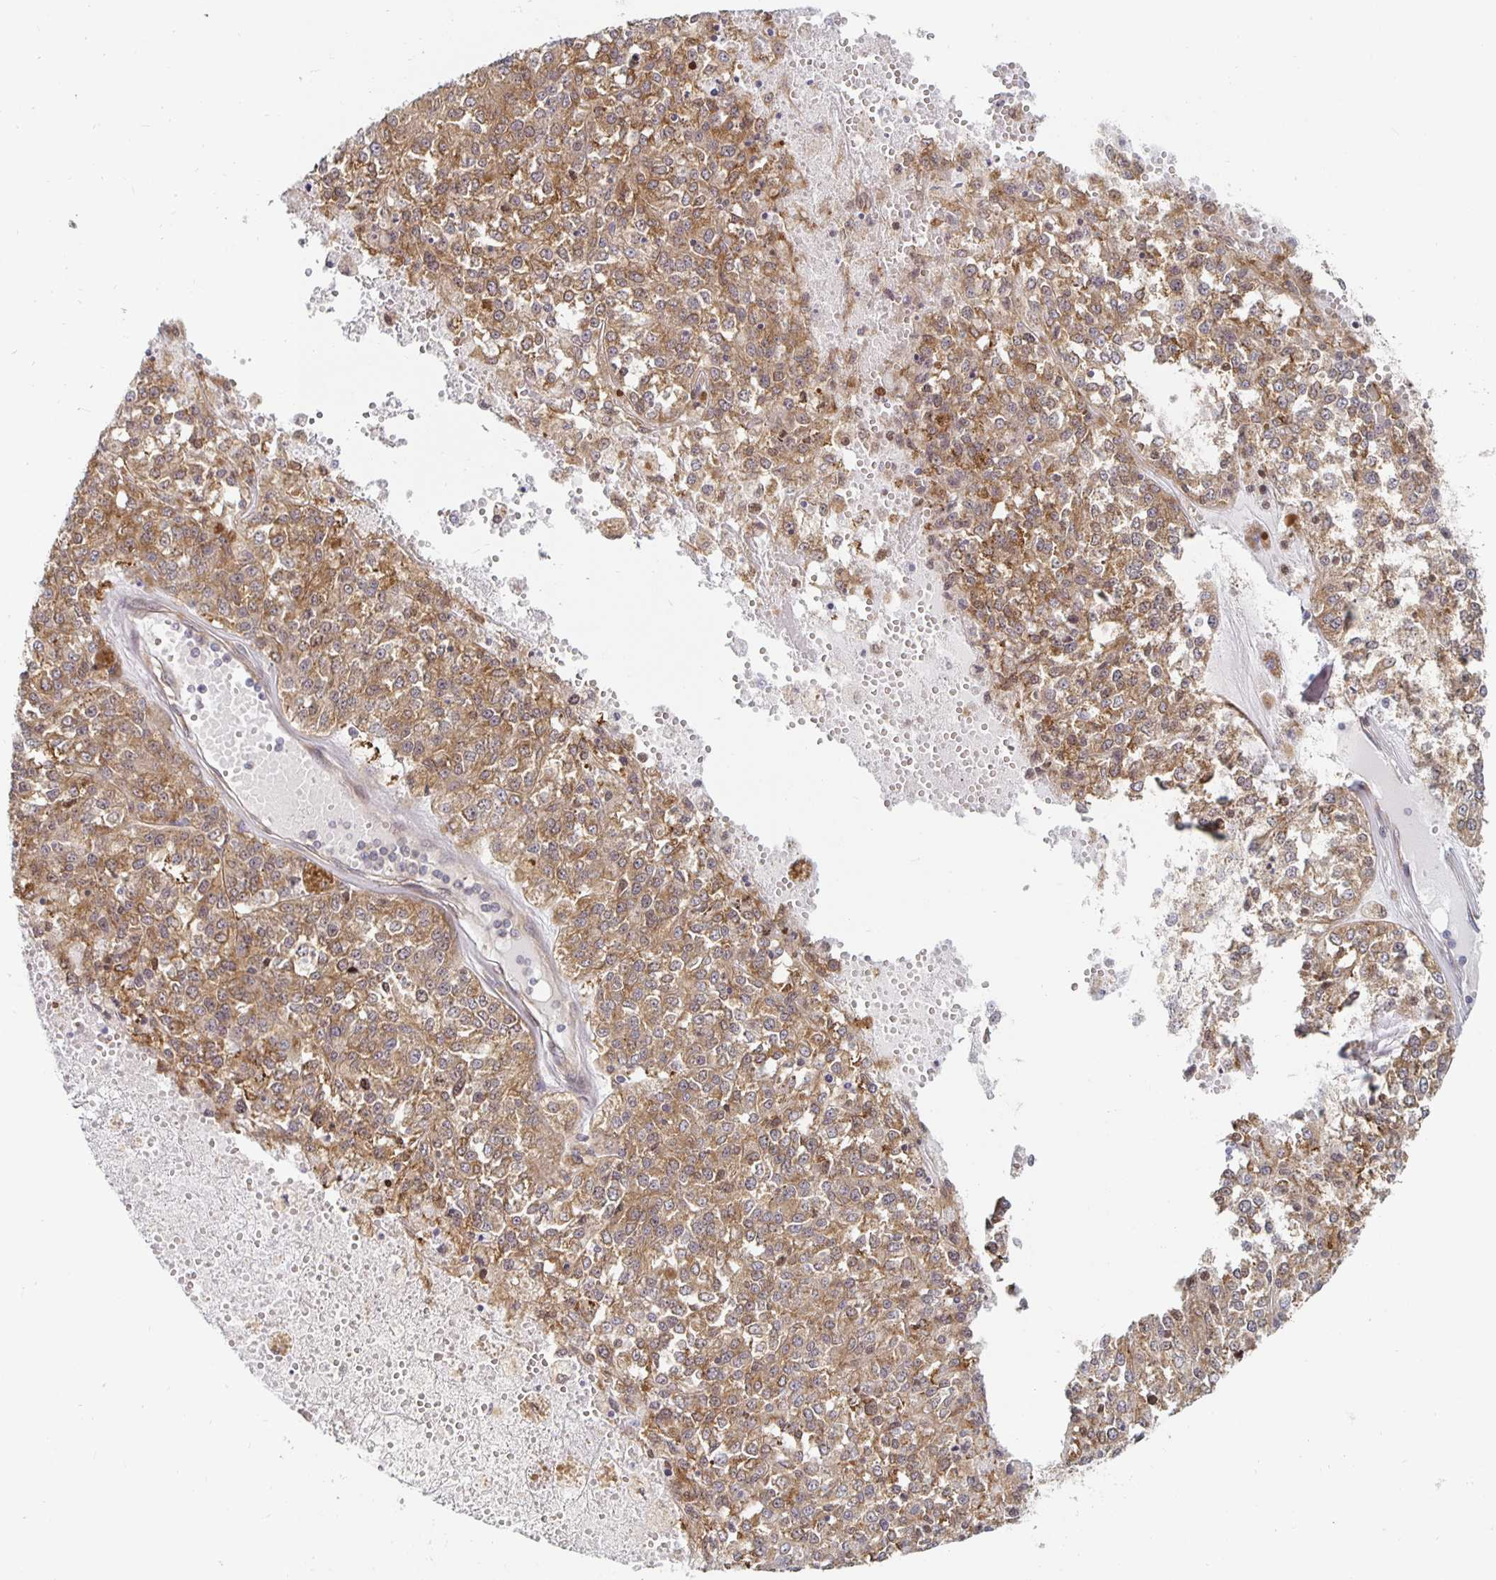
{"staining": {"intensity": "moderate", "quantity": ">75%", "location": "cytoplasmic/membranous"}, "tissue": "melanoma", "cell_type": "Tumor cells", "image_type": "cancer", "snomed": [{"axis": "morphology", "description": "Malignant melanoma, Metastatic site"}, {"axis": "topography", "description": "Lymph node"}], "caption": "The histopathology image shows immunohistochemical staining of malignant melanoma (metastatic site). There is moderate cytoplasmic/membranous staining is present in approximately >75% of tumor cells.", "gene": "PDAP1", "patient": {"sex": "female", "age": 64}}